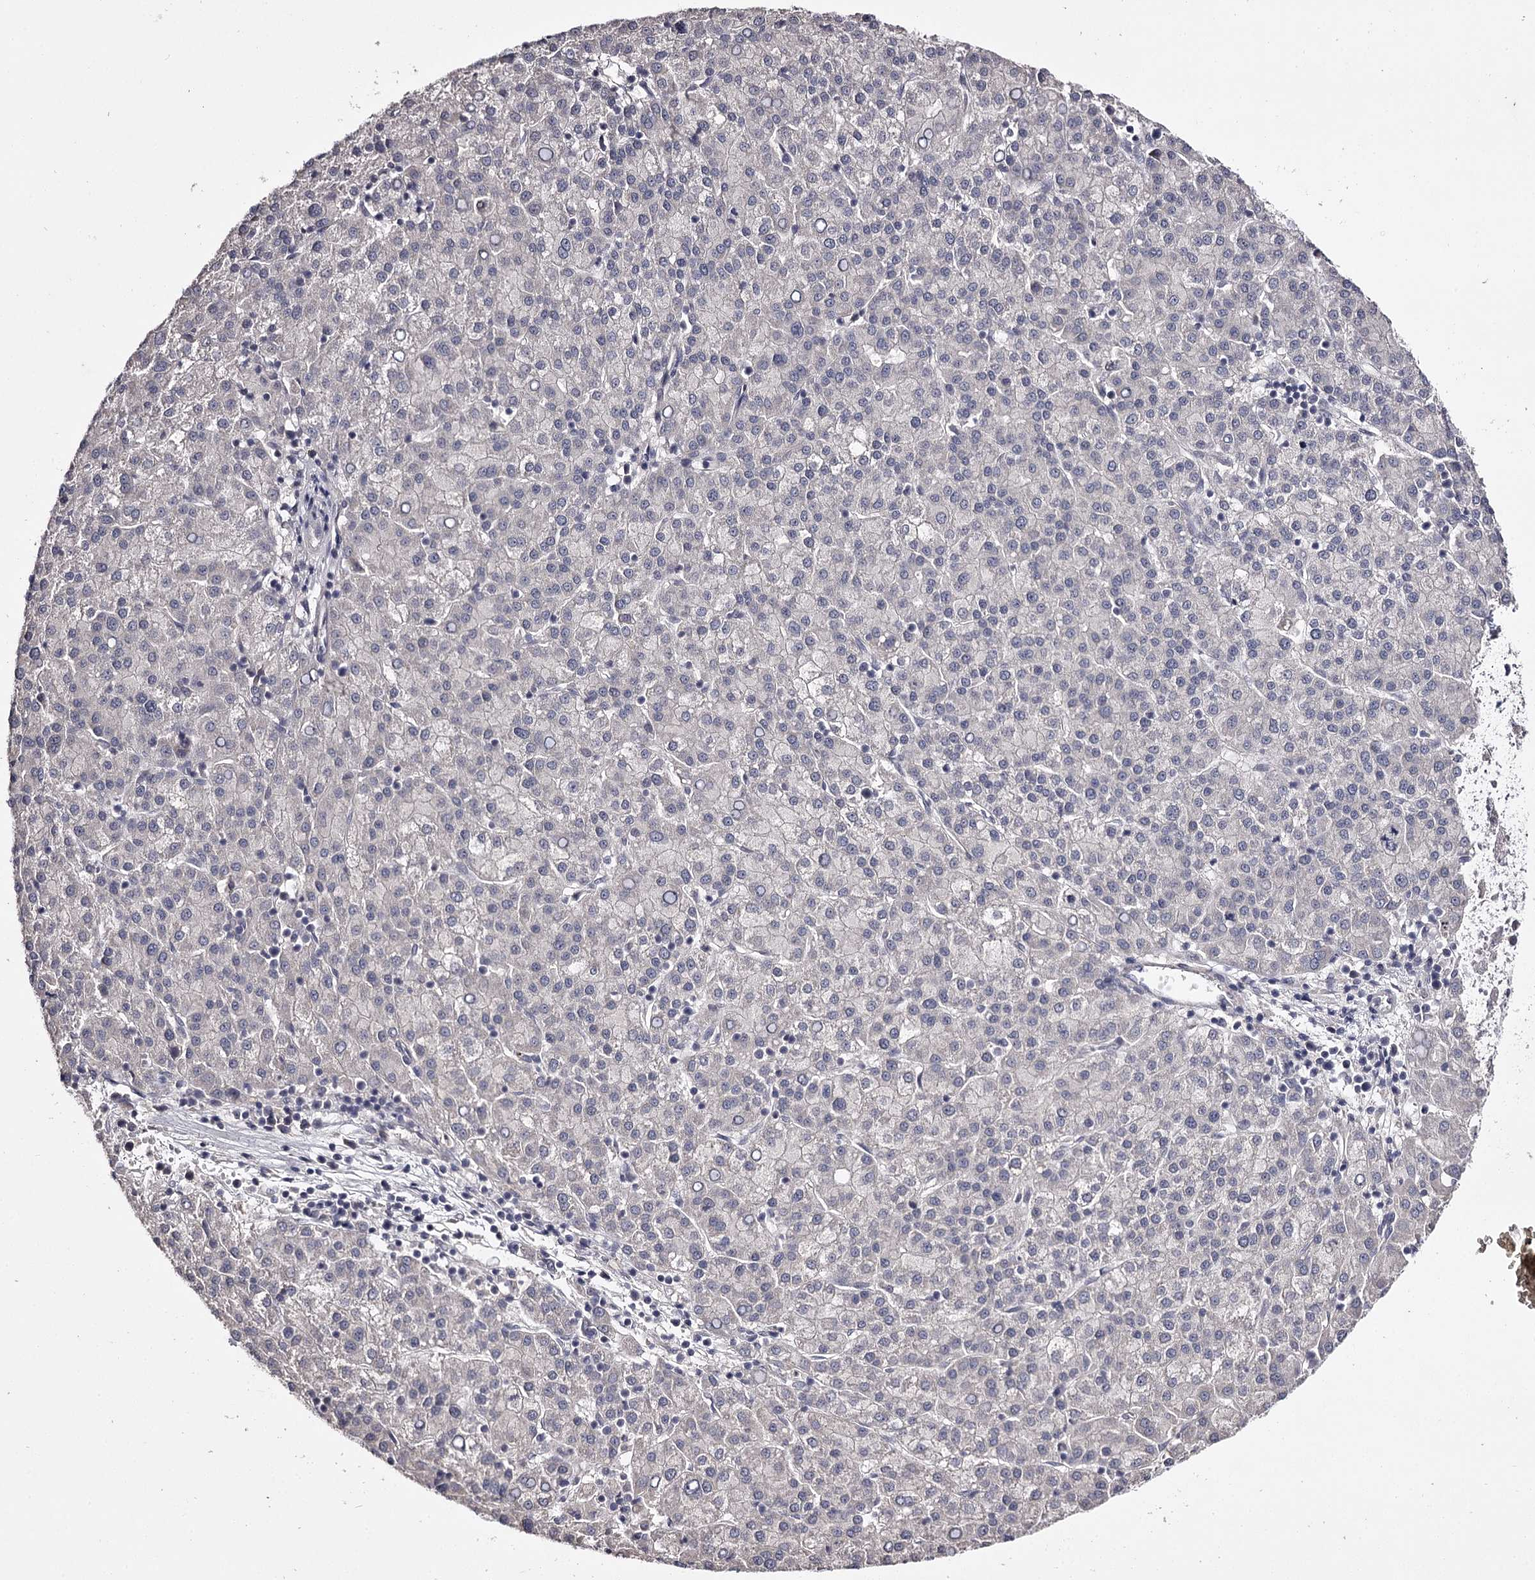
{"staining": {"intensity": "negative", "quantity": "none", "location": "none"}, "tissue": "liver cancer", "cell_type": "Tumor cells", "image_type": "cancer", "snomed": [{"axis": "morphology", "description": "Carcinoma, Hepatocellular, NOS"}, {"axis": "topography", "description": "Liver"}], "caption": "This is an immunohistochemistry (IHC) photomicrograph of human liver hepatocellular carcinoma. There is no positivity in tumor cells.", "gene": "PRM2", "patient": {"sex": "female", "age": 58}}